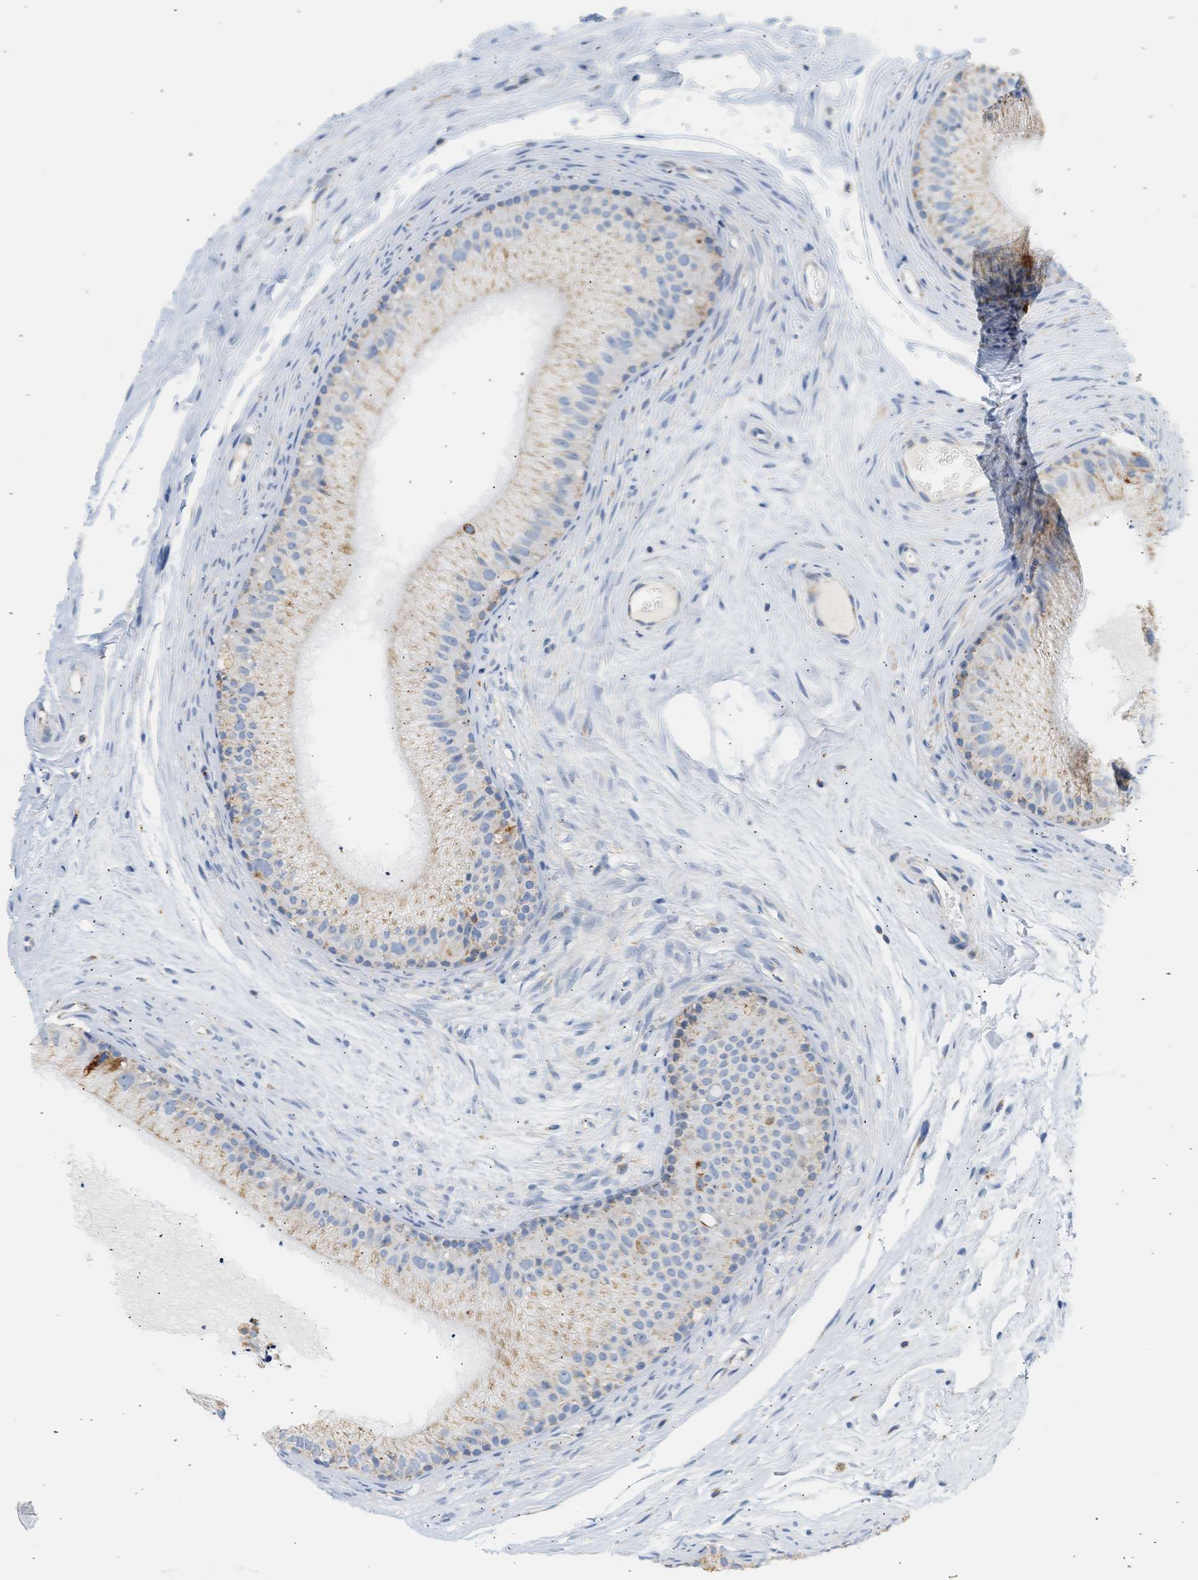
{"staining": {"intensity": "moderate", "quantity": "<25%", "location": "cytoplasmic/membranous"}, "tissue": "epididymis", "cell_type": "Glandular cells", "image_type": "normal", "snomed": [{"axis": "morphology", "description": "Normal tissue, NOS"}, {"axis": "topography", "description": "Epididymis"}], "caption": "An immunohistochemistry micrograph of benign tissue is shown. Protein staining in brown shows moderate cytoplasmic/membranous positivity in epididymis within glandular cells.", "gene": "GRPEL2", "patient": {"sex": "male", "age": 56}}